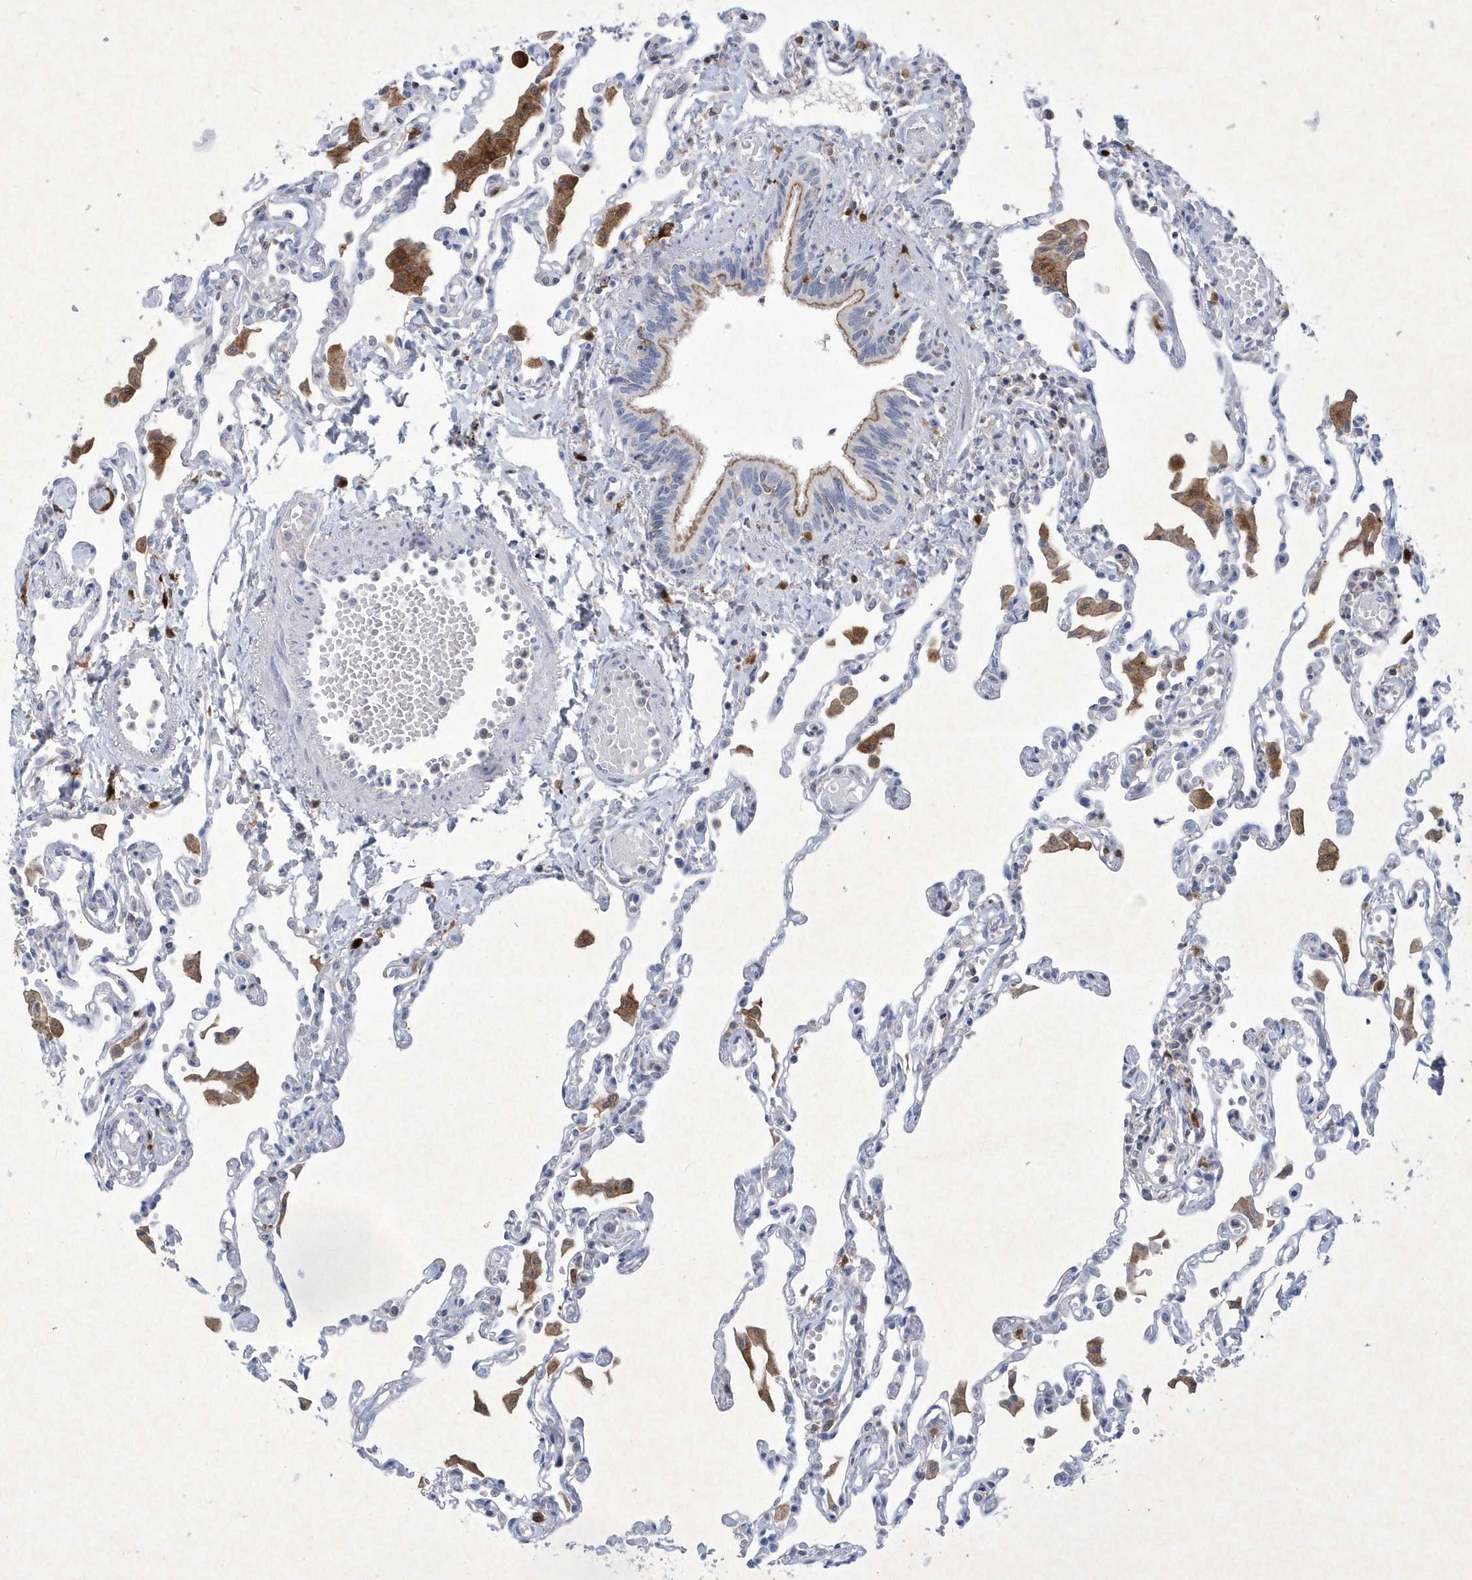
{"staining": {"intensity": "negative", "quantity": "none", "location": "none"}, "tissue": "lung", "cell_type": "Alveolar cells", "image_type": "normal", "snomed": [{"axis": "morphology", "description": "Normal tissue, NOS"}, {"axis": "topography", "description": "Bronchus"}, {"axis": "topography", "description": "Lung"}], "caption": "This is a micrograph of immunohistochemistry (IHC) staining of benign lung, which shows no expression in alveolar cells. The staining is performed using DAB (3,3'-diaminobenzidine) brown chromogen with nuclei counter-stained in using hematoxylin.", "gene": "BHLHA15", "patient": {"sex": "female", "age": 49}}